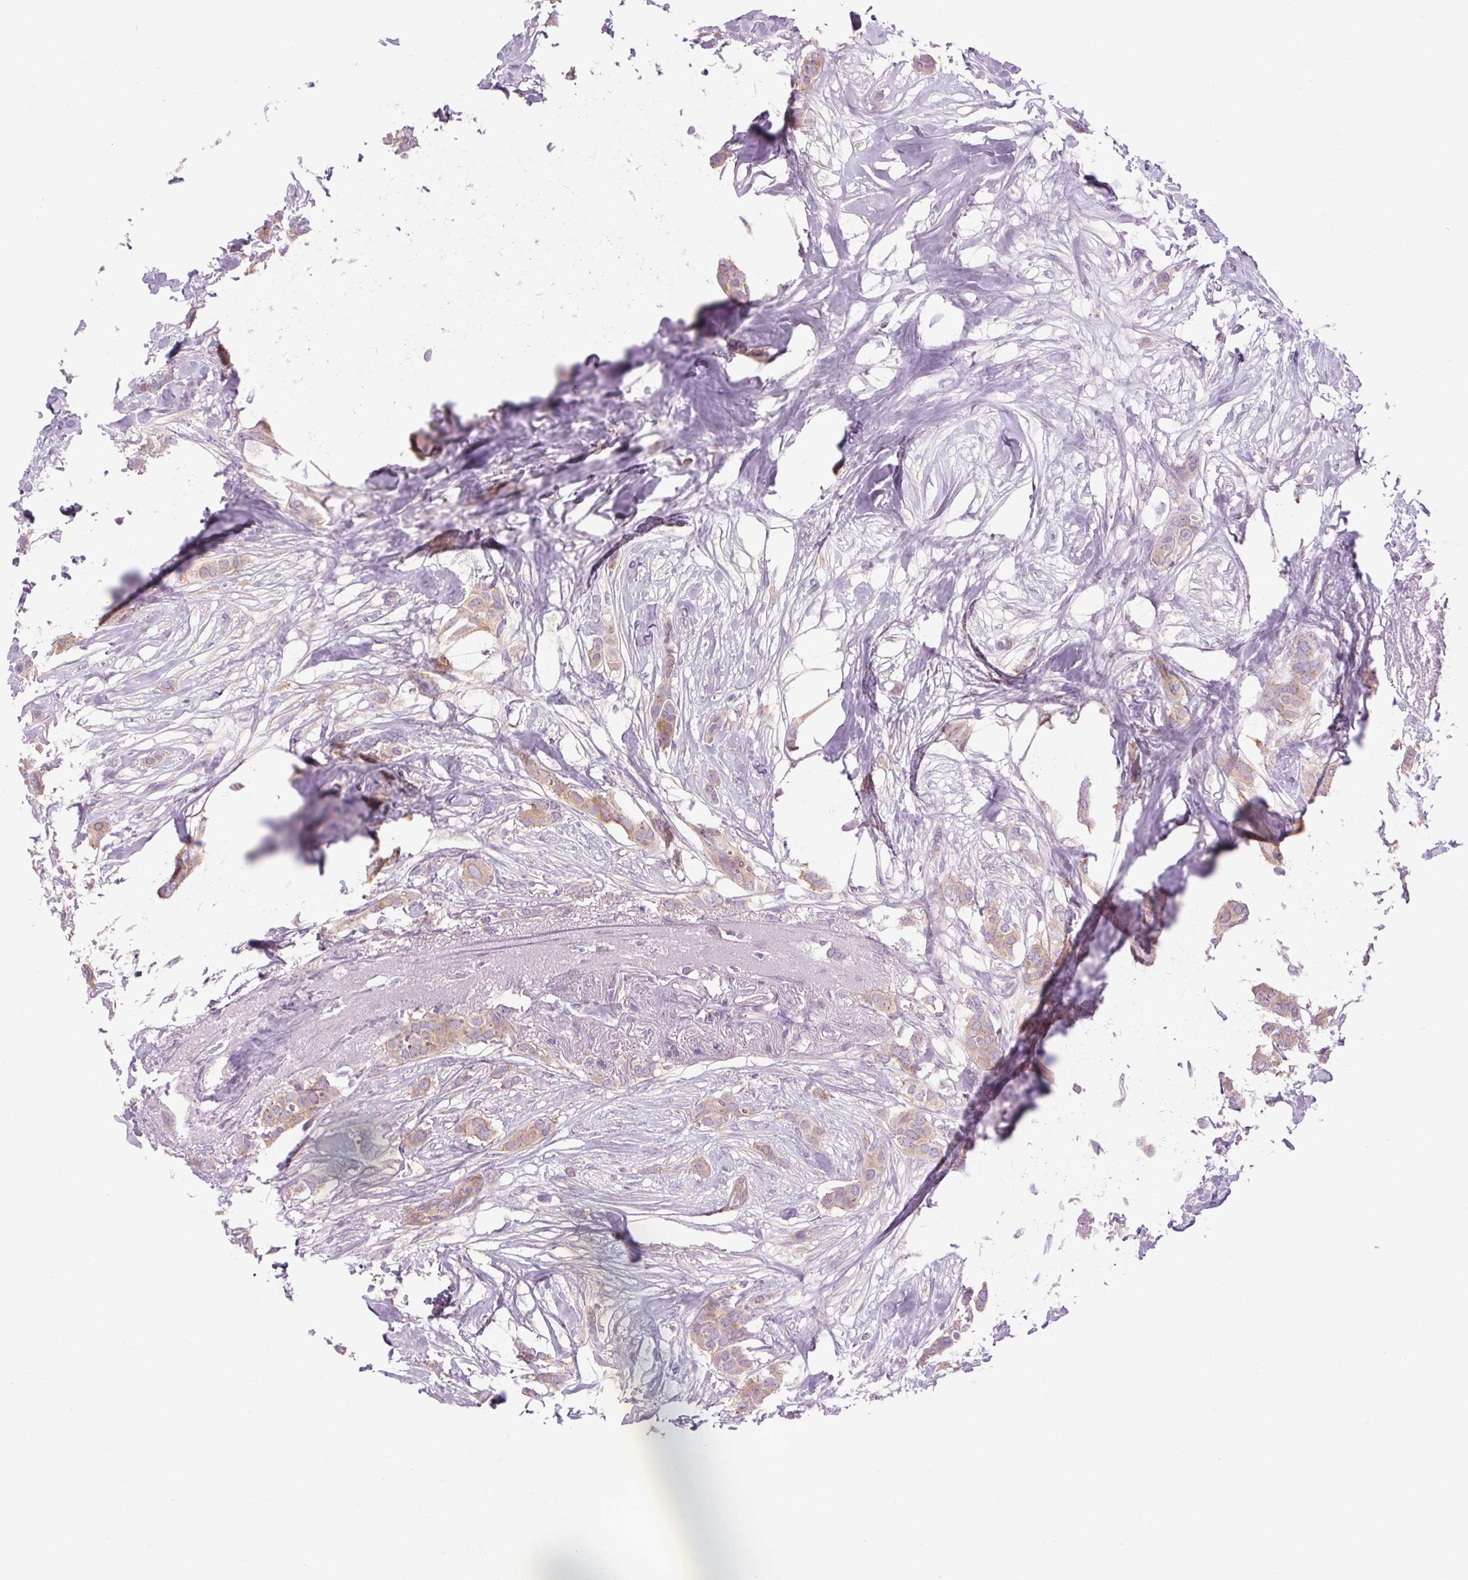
{"staining": {"intensity": "weak", "quantity": ">75%", "location": "cytoplasmic/membranous"}, "tissue": "breast cancer", "cell_type": "Tumor cells", "image_type": "cancer", "snomed": [{"axis": "morphology", "description": "Duct carcinoma"}, {"axis": "topography", "description": "Breast"}], "caption": "Immunohistochemical staining of invasive ductal carcinoma (breast) exhibits low levels of weak cytoplasmic/membranous protein positivity in approximately >75% of tumor cells.", "gene": "SOWAHC", "patient": {"sex": "female", "age": 62}}